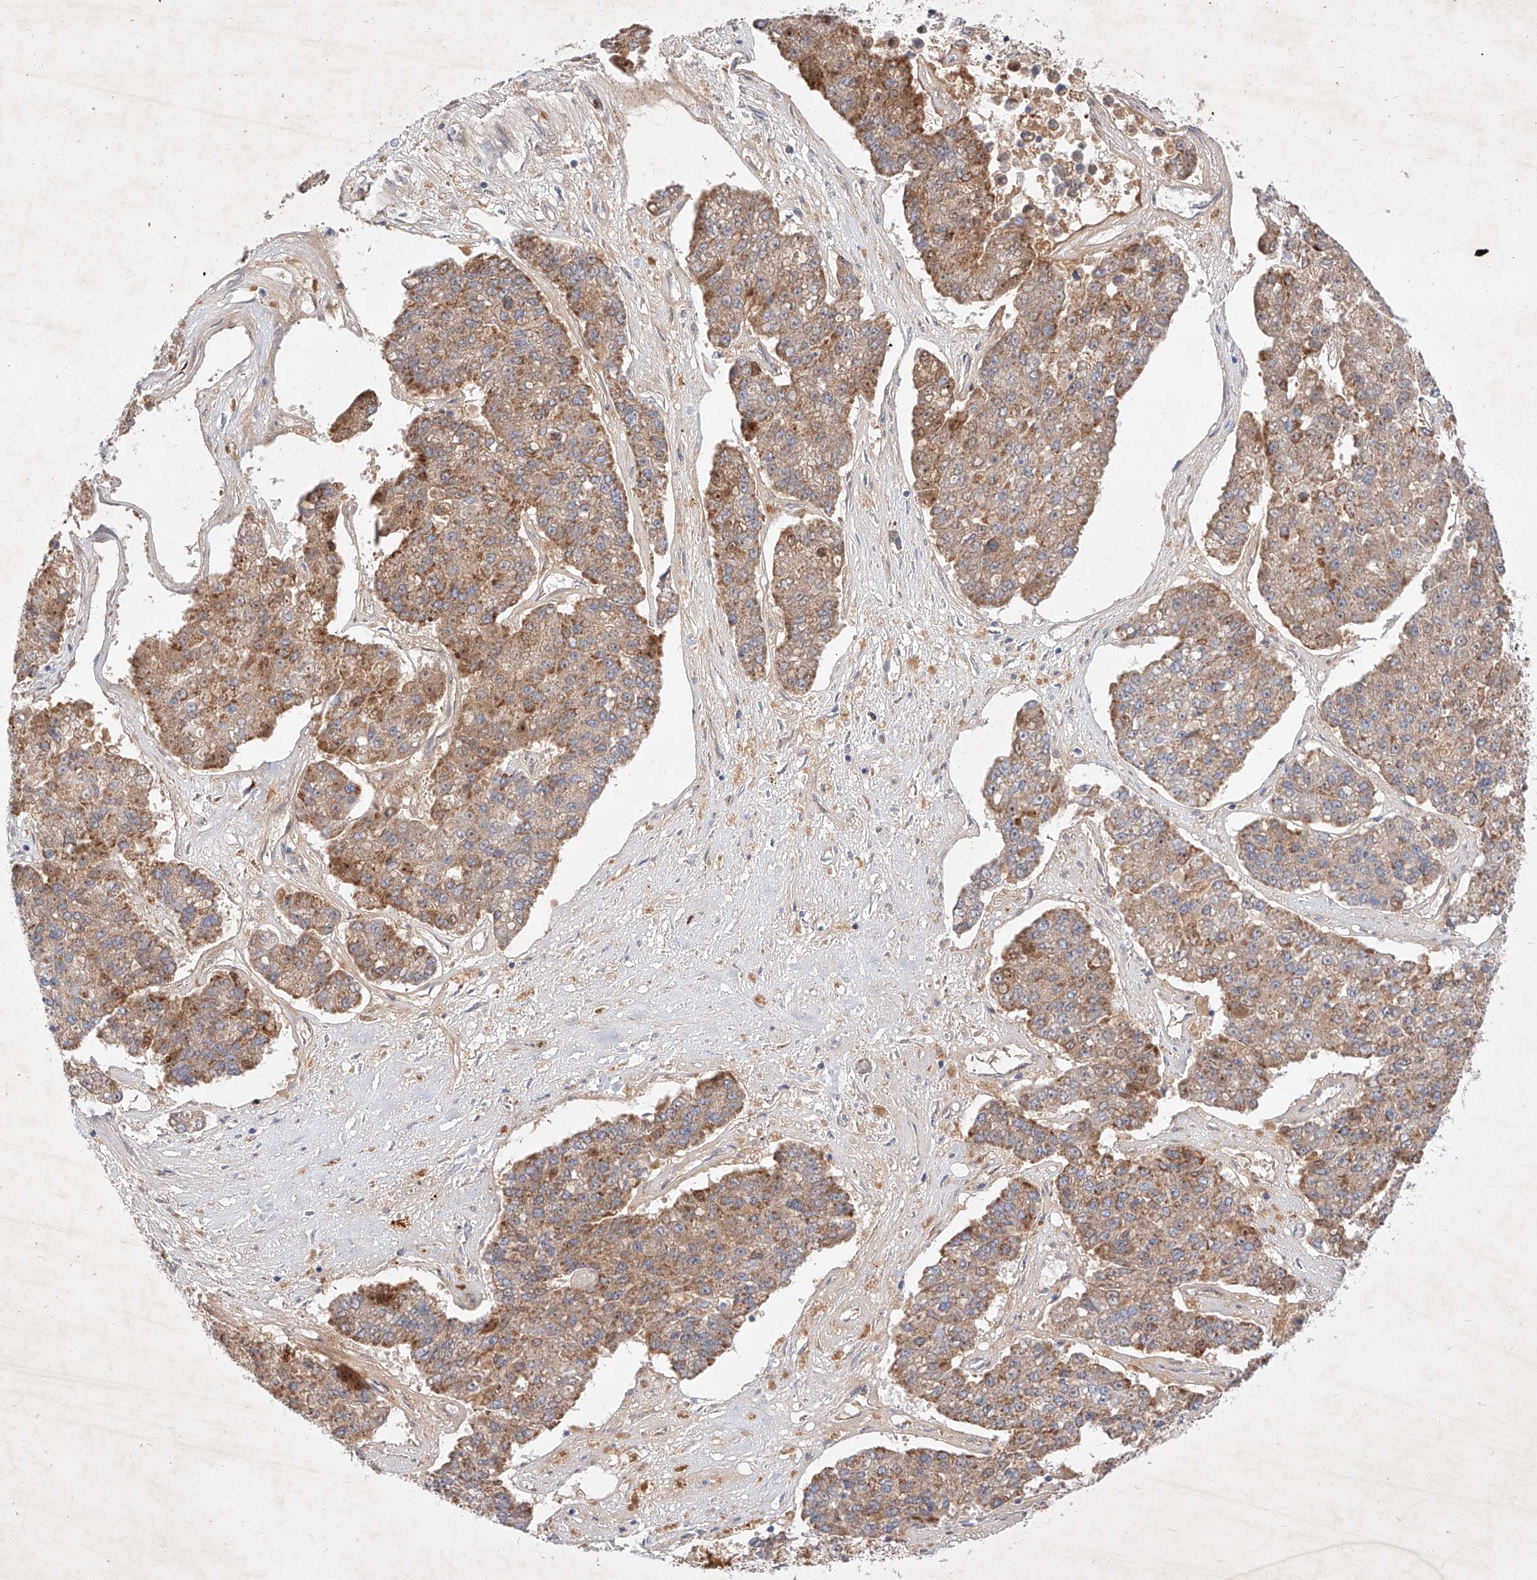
{"staining": {"intensity": "moderate", "quantity": ">75%", "location": "cytoplasmic/membranous"}, "tissue": "pancreatic cancer", "cell_type": "Tumor cells", "image_type": "cancer", "snomed": [{"axis": "morphology", "description": "Adenocarcinoma, NOS"}, {"axis": "topography", "description": "Pancreas"}], "caption": "Protein staining of adenocarcinoma (pancreatic) tissue shows moderate cytoplasmic/membranous expression in approximately >75% of tumor cells.", "gene": "OSGEPL1", "patient": {"sex": "male", "age": 50}}